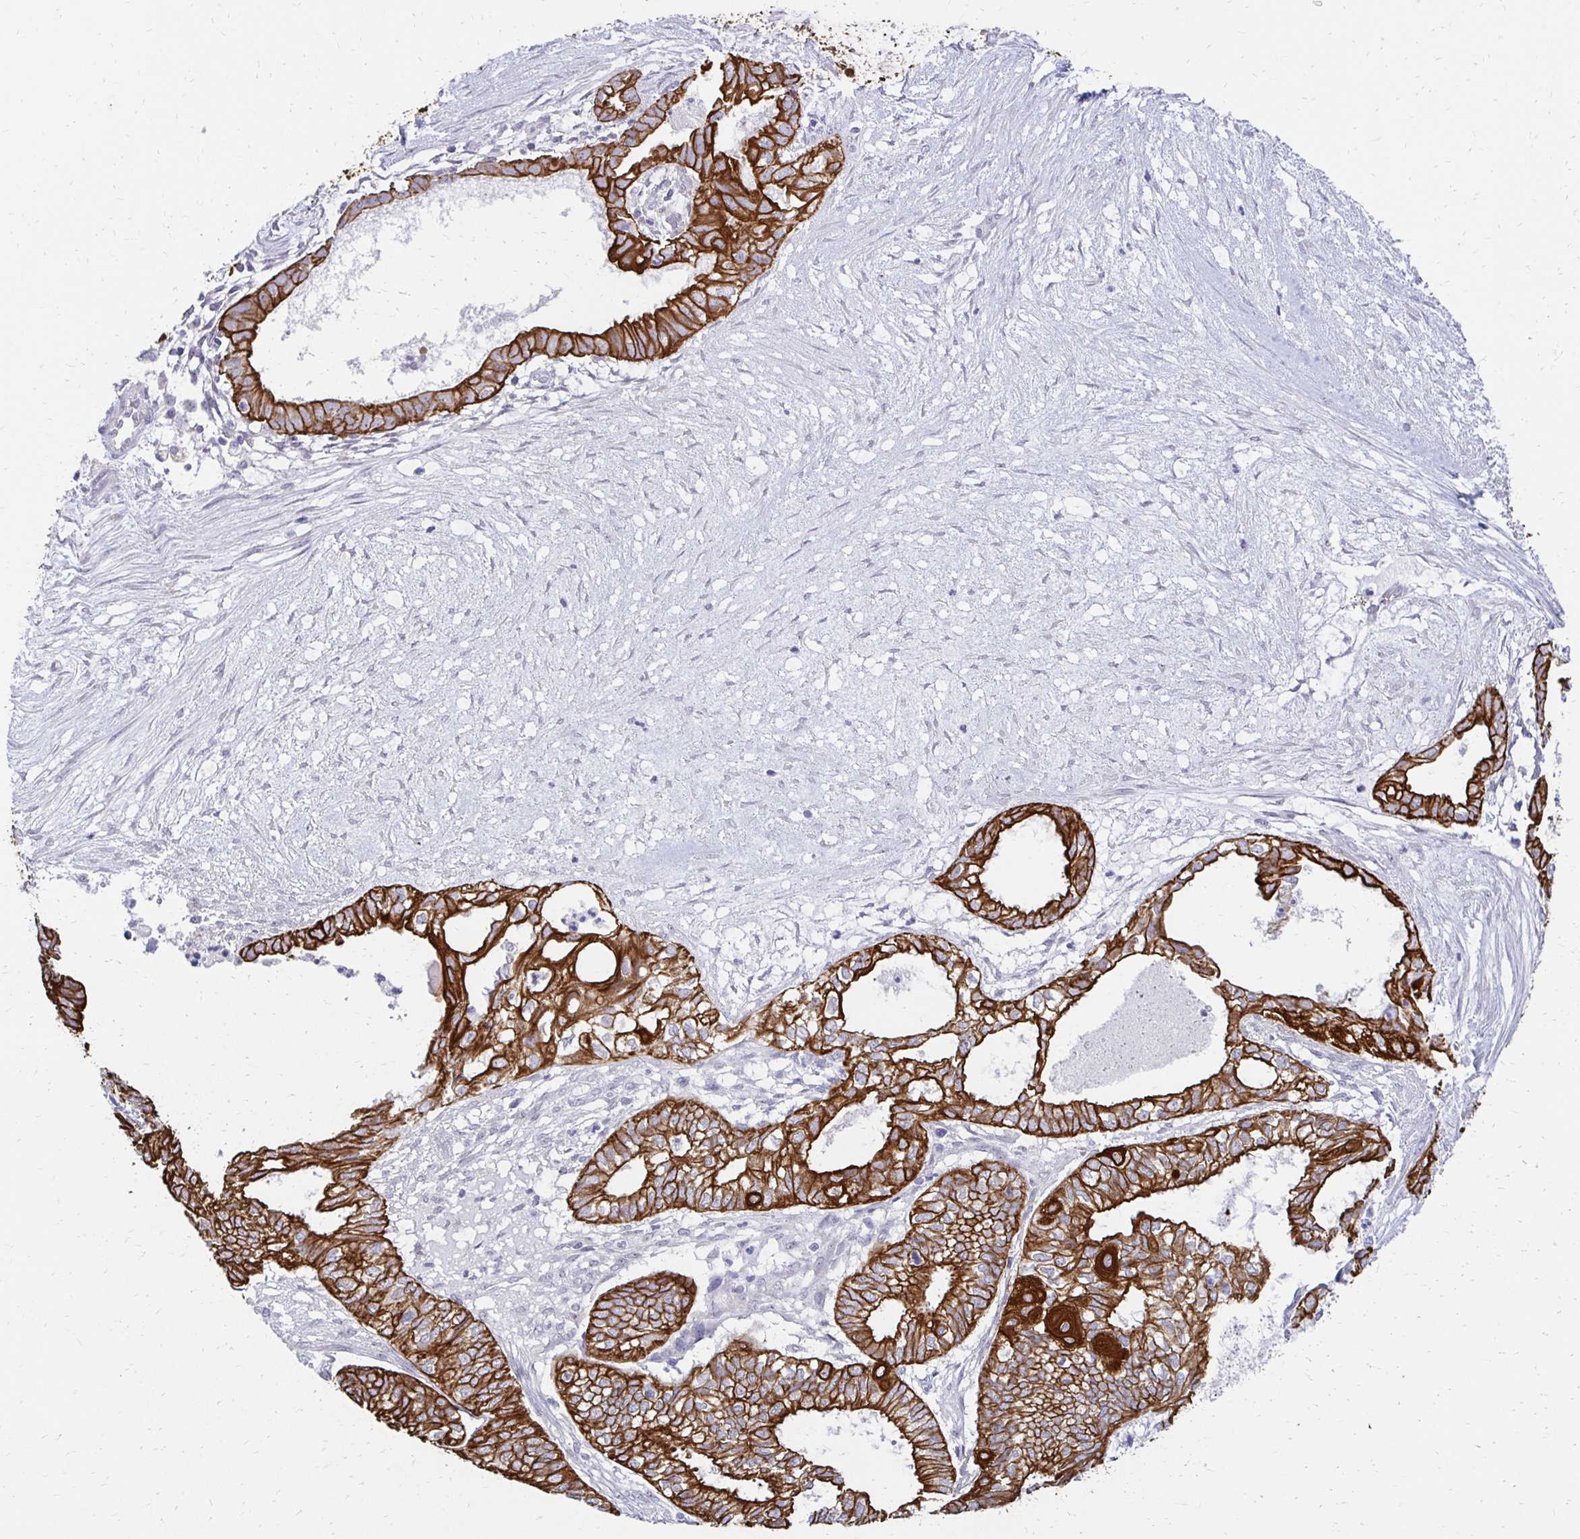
{"staining": {"intensity": "strong", "quantity": ">75%", "location": "cytoplasmic/membranous"}, "tissue": "ovarian cancer", "cell_type": "Tumor cells", "image_type": "cancer", "snomed": [{"axis": "morphology", "description": "Carcinoma, endometroid"}, {"axis": "topography", "description": "Ovary"}], "caption": "Ovarian cancer stained with DAB immunohistochemistry displays high levels of strong cytoplasmic/membranous positivity in approximately >75% of tumor cells.", "gene": "C1QTNF2", "patient": {"sex": "female", "age": 64}}